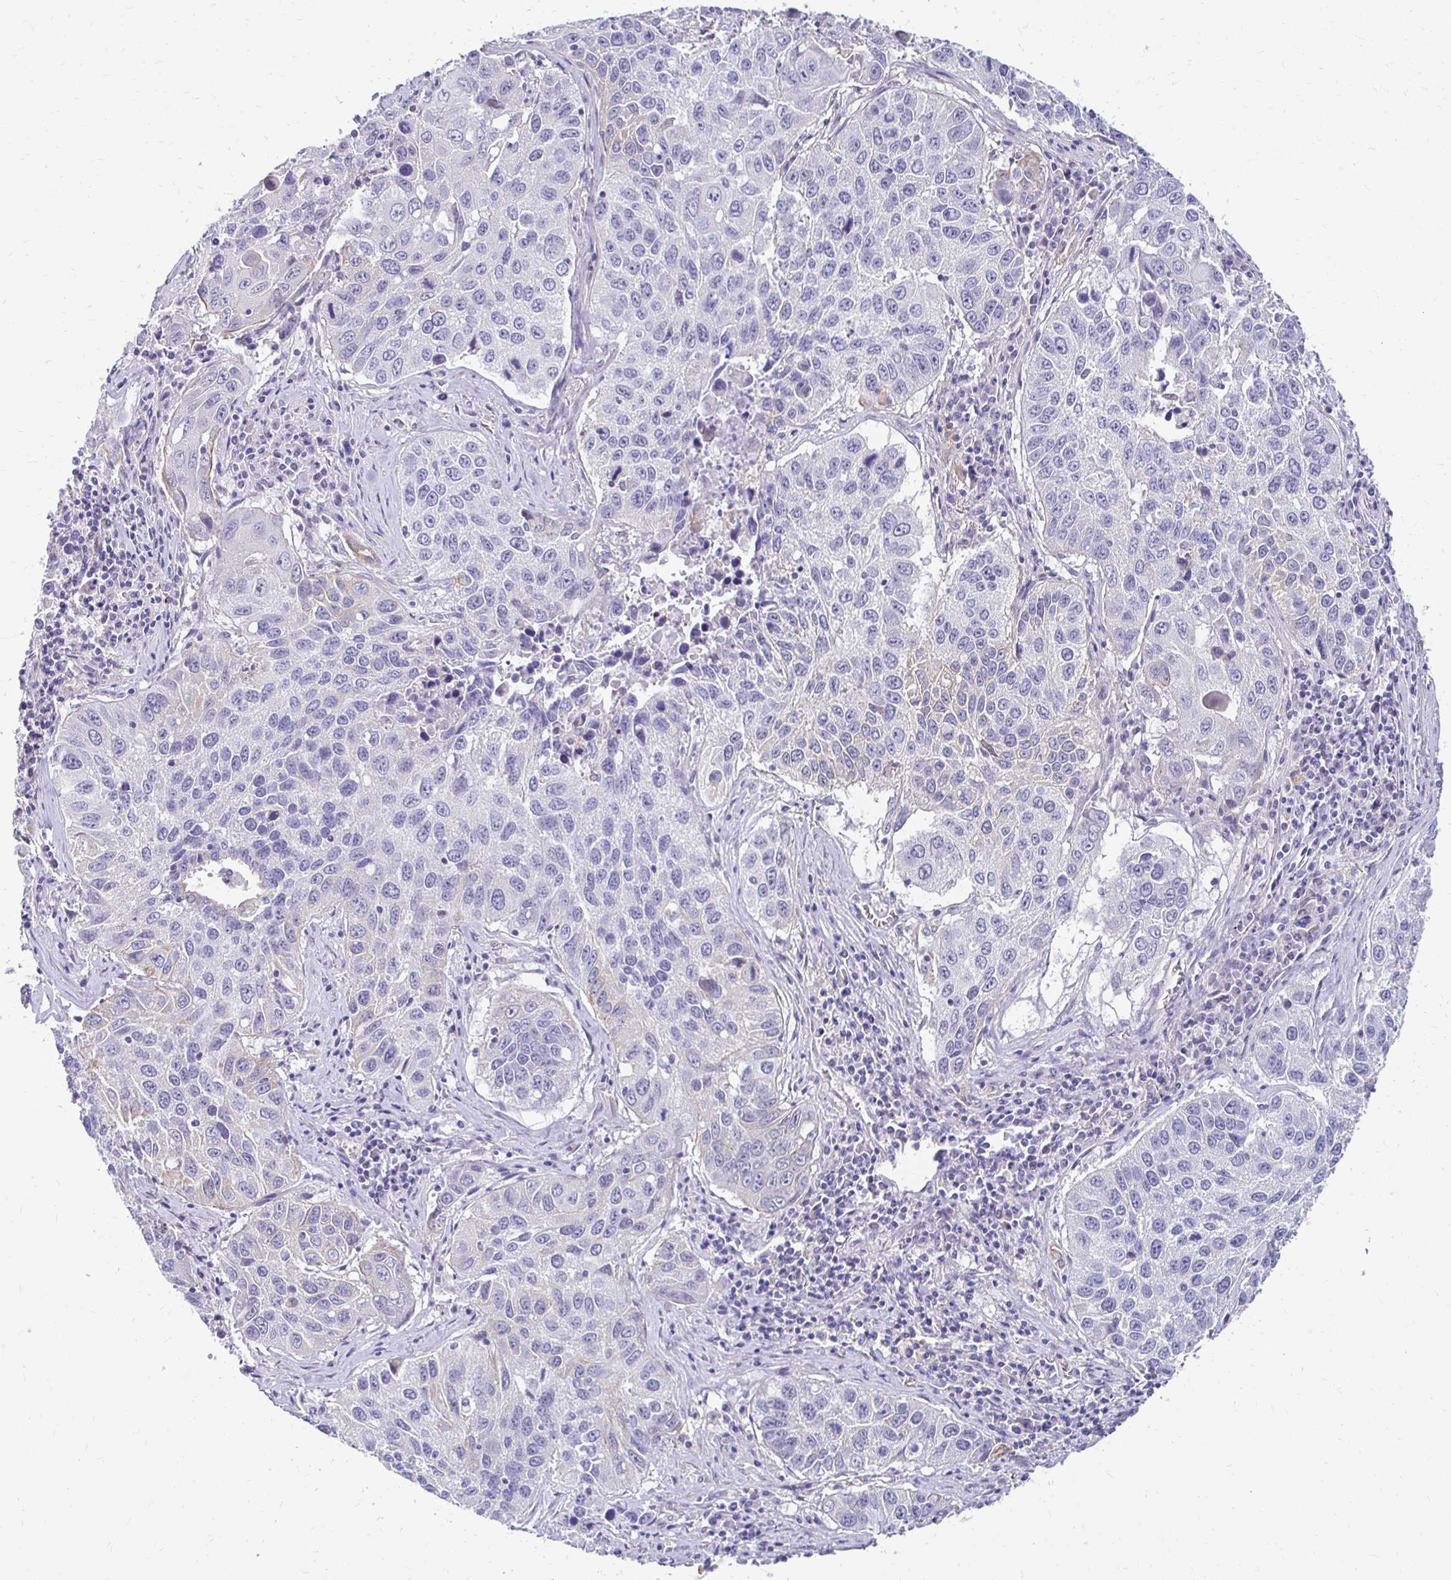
{"staining": {"intensity": "negative", "quantity": "none", "location": "none"}, "tissue": "lung cancer", "cell_type": "Tumor cells", "image_type": "cancer", "snomed": [{"axis": "morphology", "description": "Squamous cell carcinoma, NOS"}, {"axis": "topography", "description": "Lung"}], "caption": "The histopathology image shows no significant expression in tumor cells of squamous cell carcinoma (lung).", "gene": "AKAP6", "patient": {"sex": "female", "age": 61}}